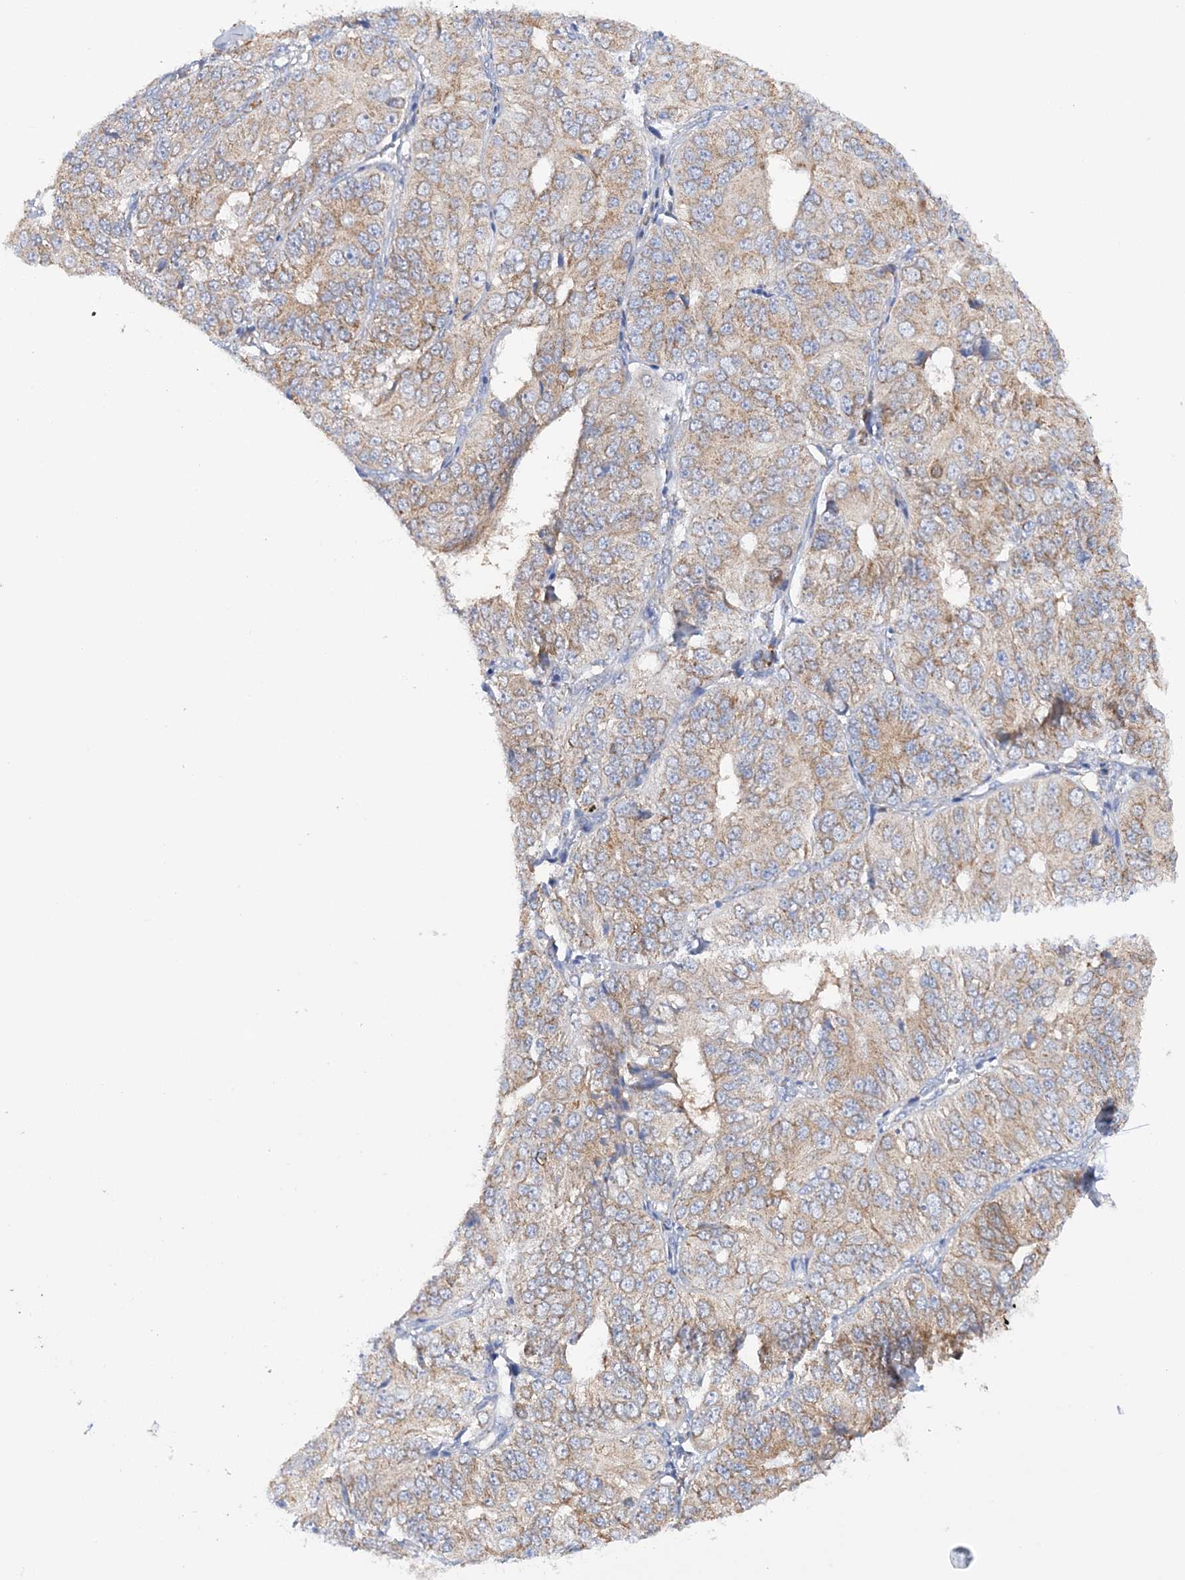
{"staining": {"intensity": "weak", "quantity": ">75%", "location": "cytoplasmic/membranous"}, "tissue": "ovarian cancer", "cell_type": "Tumor cells", "image_type": "cancer", "snomed": [{"axis": "morphology", "description": "Carcinoma, endometroid"}, {"axis": "topography", "description": "Ovary"}], "caption": "Ovarian cancer tissue displays weak cytoplasmic/membranous positivity in approximately >75% of tumor cells, visualized by immunohistochemistry.", "gene": "TTC32", "patient": {"sex": "female", "age": 51}}